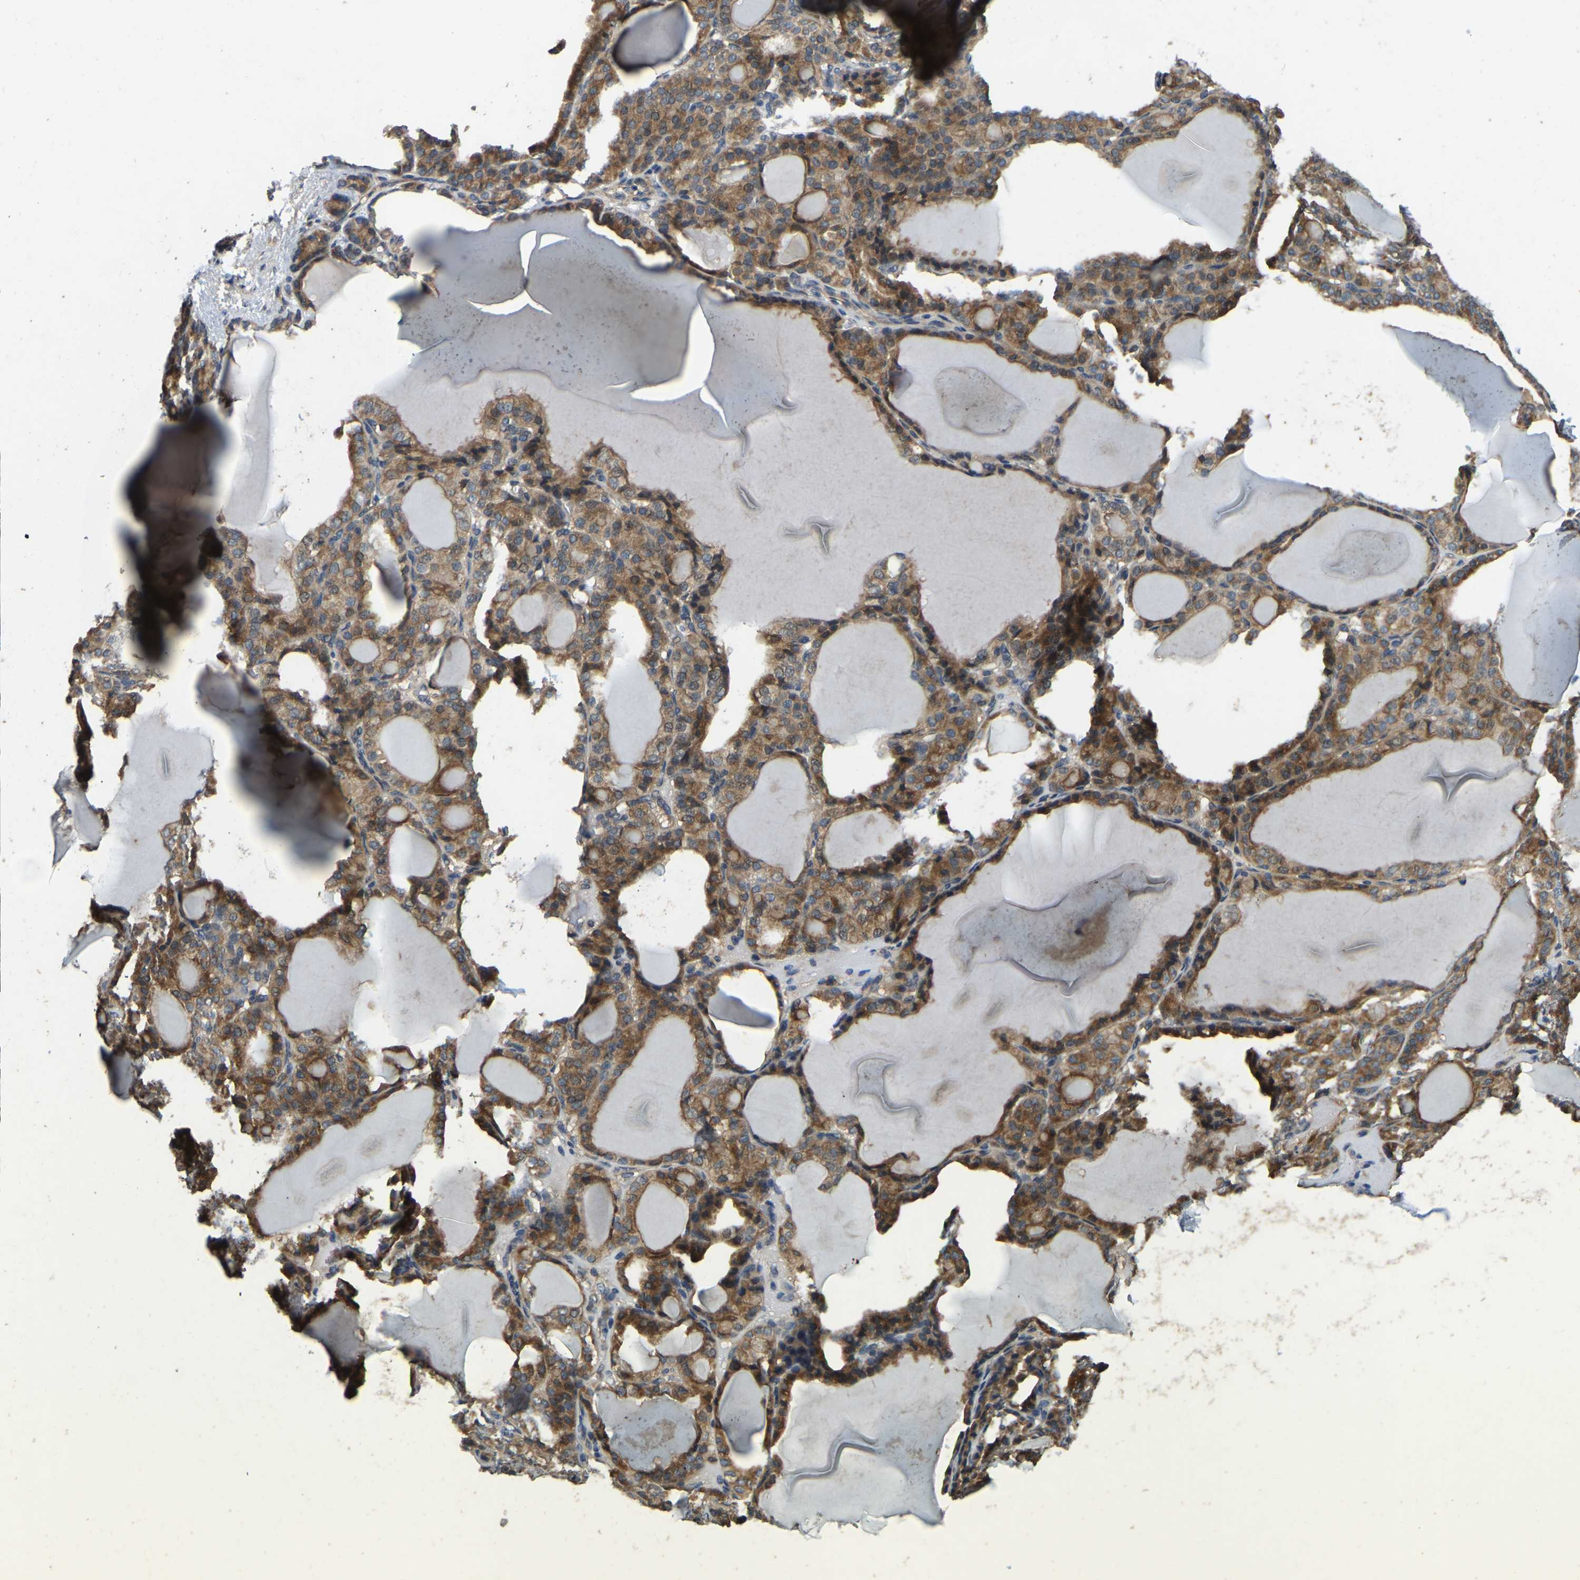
{"staining": {"intensity": "moderate", "quantity": ">75%", "location": "cytoplasmic/membranous"}, "tissue": "thyroid gland", "cell_type": "Glandular cells", "image_type": "normal", "snomed": [{"axis": "morphology", "description": "Normal tissue, NOS"}, {"axis": "topography", "description": "Thyroid gland"}], "caption": "DAB immunohistochemical staining of benign human thyroid gland demonstrates moderate cytoplasmic/membranous protein staining in about >75% of glandular cells. Nuclei are stained in blue.", "gene": "ATP8B1", "patient": {"sex": "female", "age": 28}}